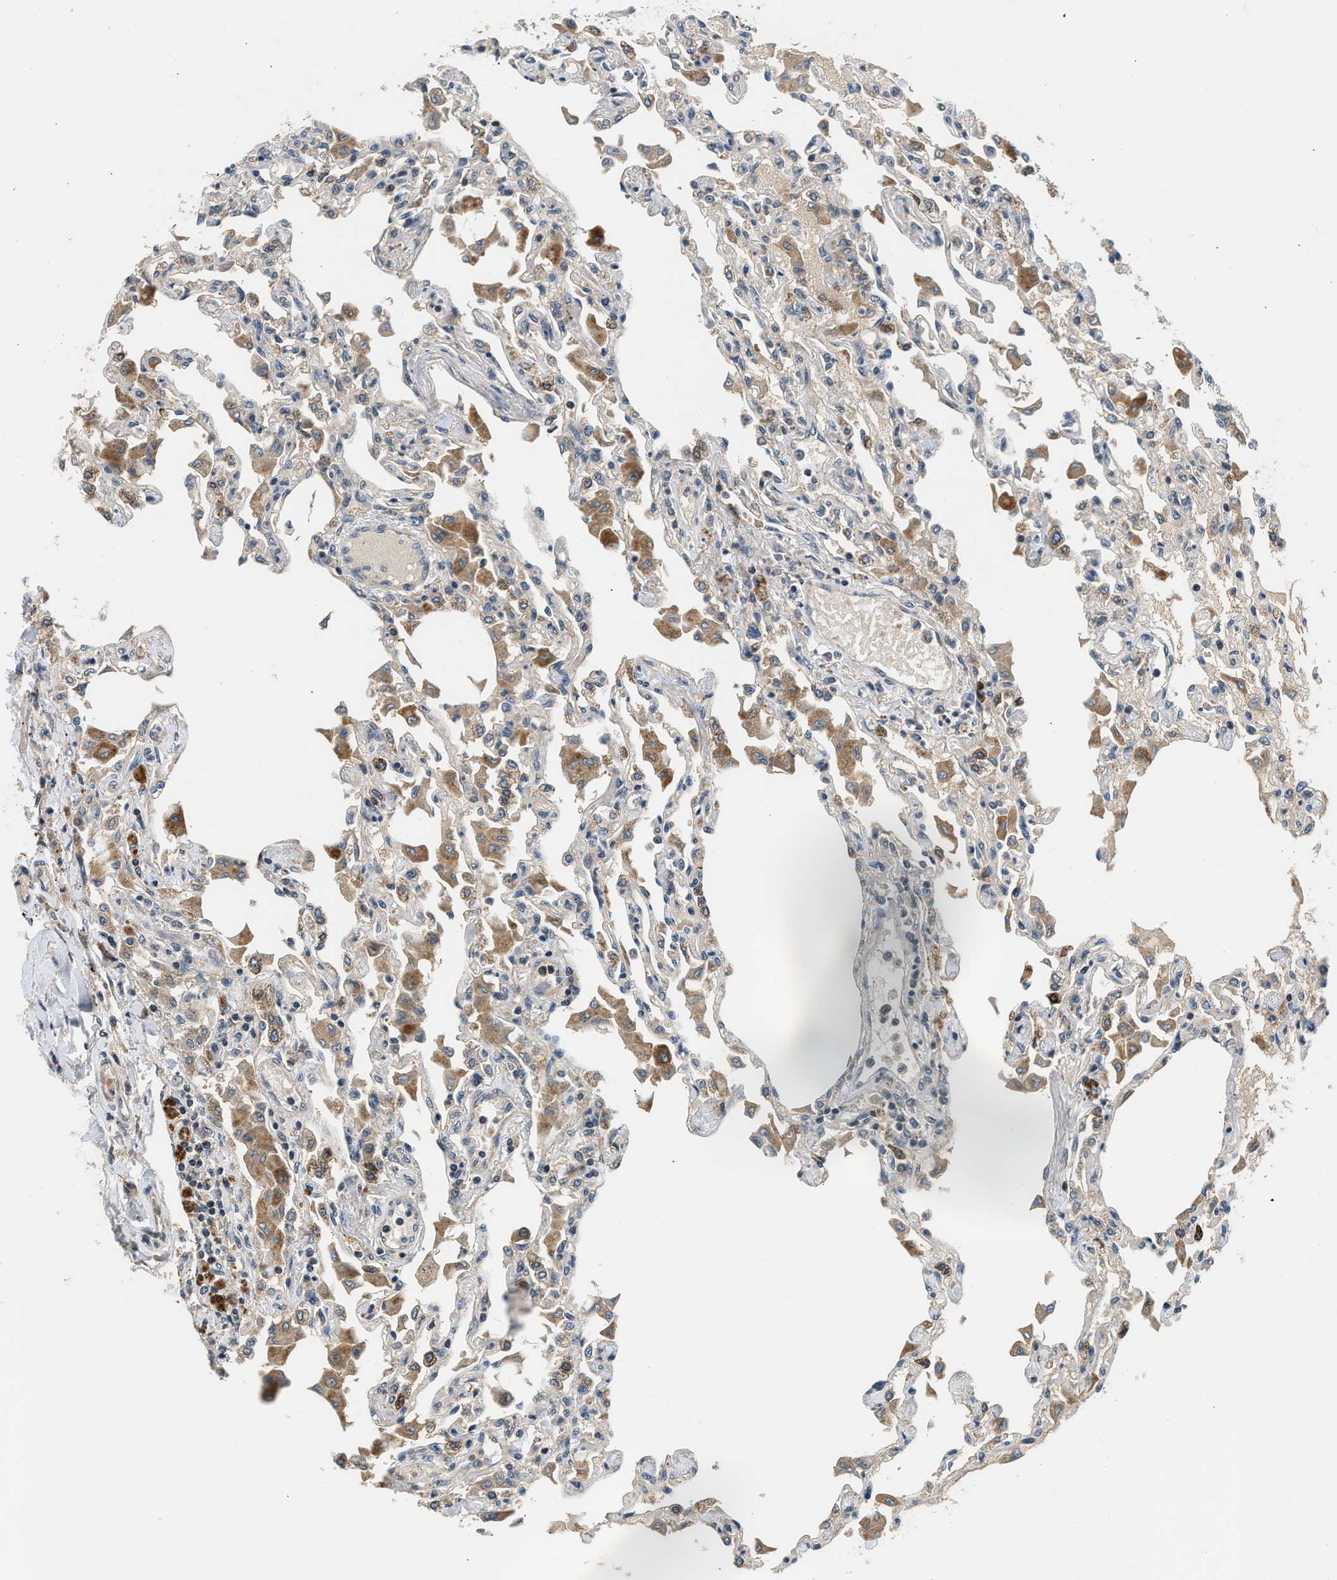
{"staining": {"intensity": "weak", "quantity": "25%-75%", "location": "cytoplasmic/membranous"}, "tissue": "lung", "cell_type": "Alveolar cells", "image_type": "normal", "snomed": [{"axis": "morphology", "description": "Normal tissue, NOS"}, {"axis": "topography", "description": "Bronchus"}, {"axis": "topography", "description": "Lung"}], "caption": "About 25%-75% of alveolar cells in unremarkable lung show weak cytoplasmic/membranous protein staining as visualized by brown immunohistochemical staining.", "gene": "IL3RA", "patient": {"sex": "female", "age": 49}}